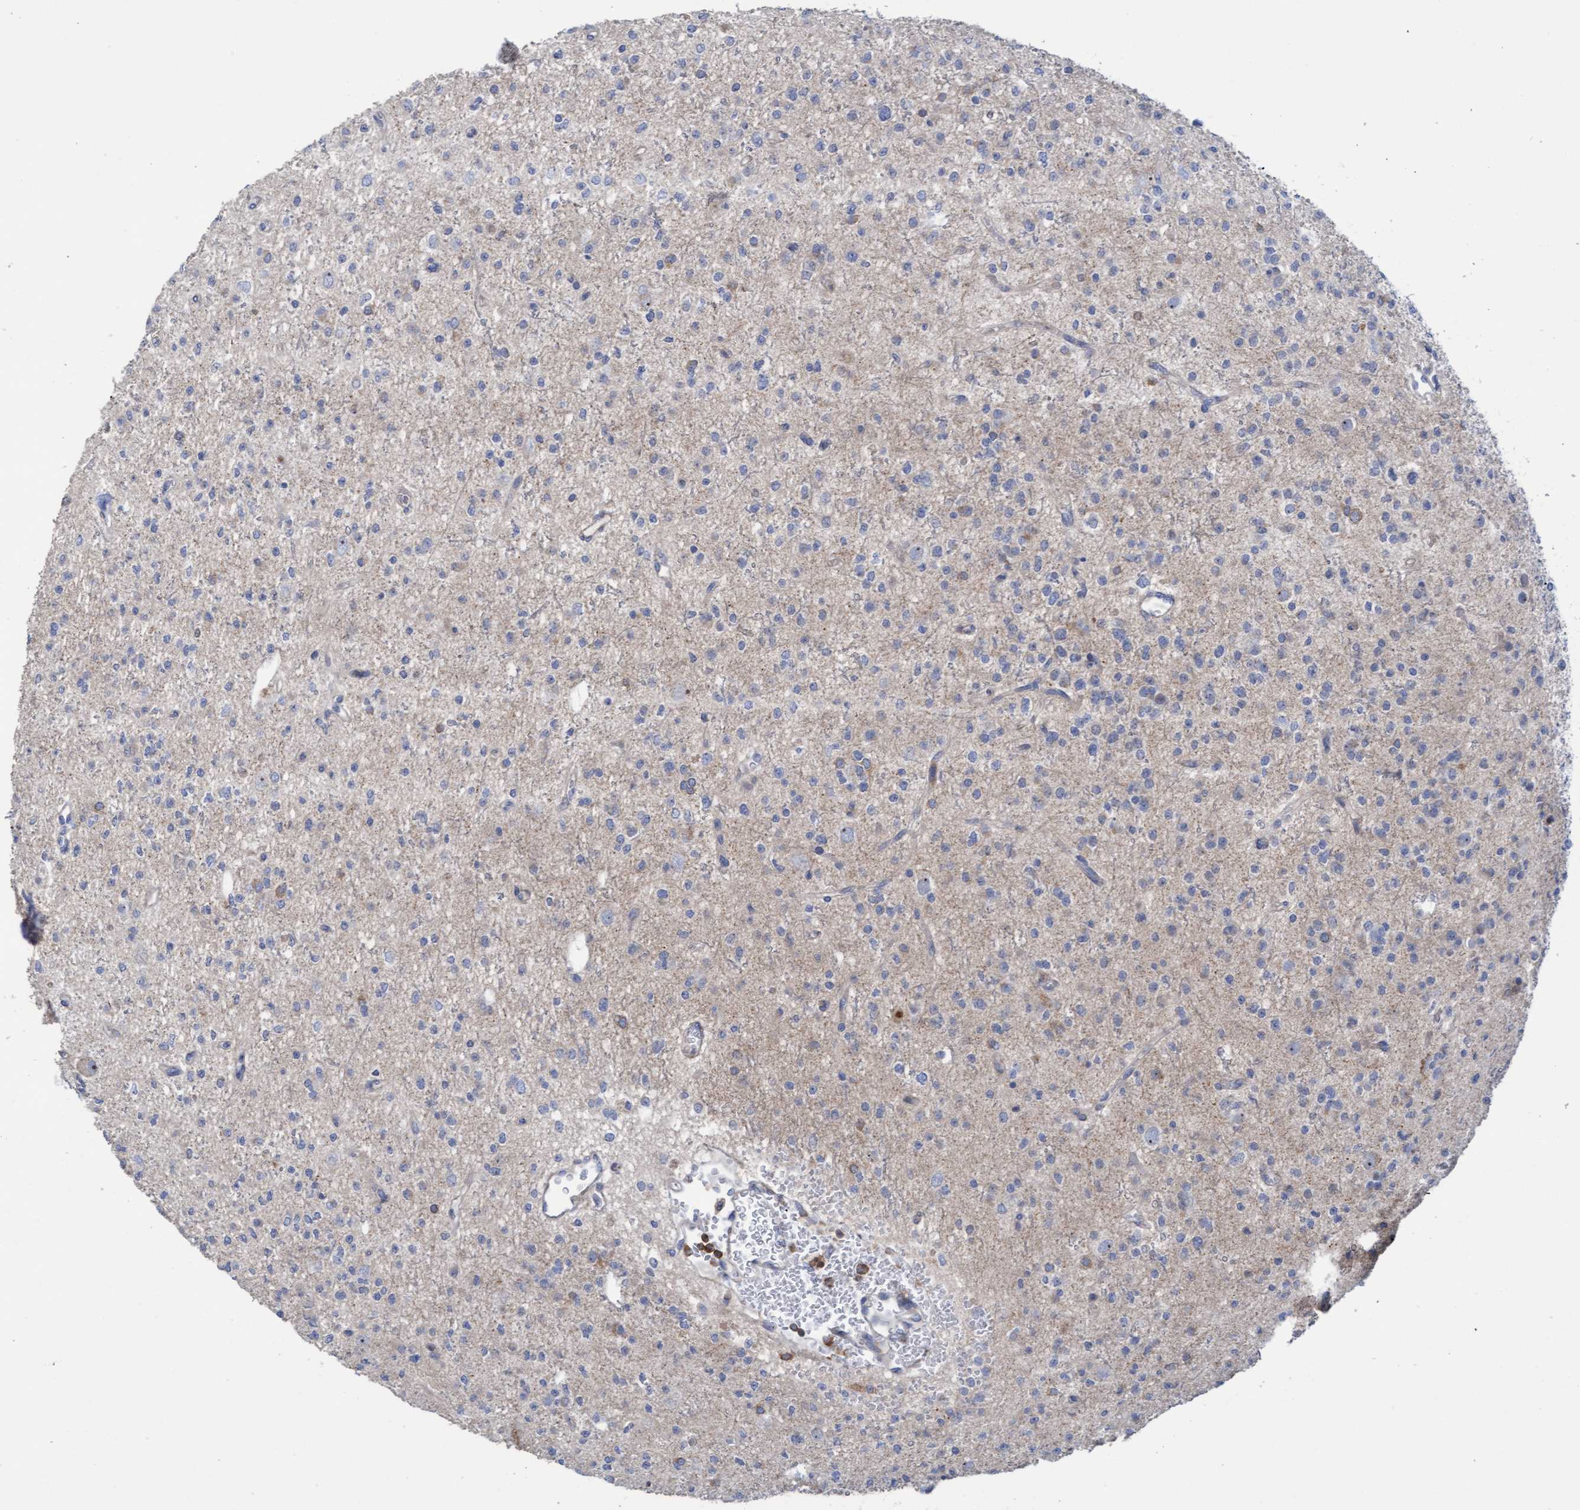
{"staining": {"intensity": "negative", "quantity": "none", "location": "none"}, "tissue": "glioma", "cell_type": "Tumor cells", "image_type": "cancer", "snomed": [{"axis": "morphology", "description": "Glioma, malignant, Low grade"}, {"axis": "topography", "description": "Brain"}], "caption": "DAB immunohistochemical staining of human malignant glioma (low-grade) shows no significant staining in tumor cells. (Stains: DAB (3,3'-diaminobenzidine) immunohistochemistry (IHC) with hematoxylin counter stain, Microscopy: brightfield microscopy at high magnification).", "gene": "FNBP1", "patient": {"sex": "male", "age": 38}}